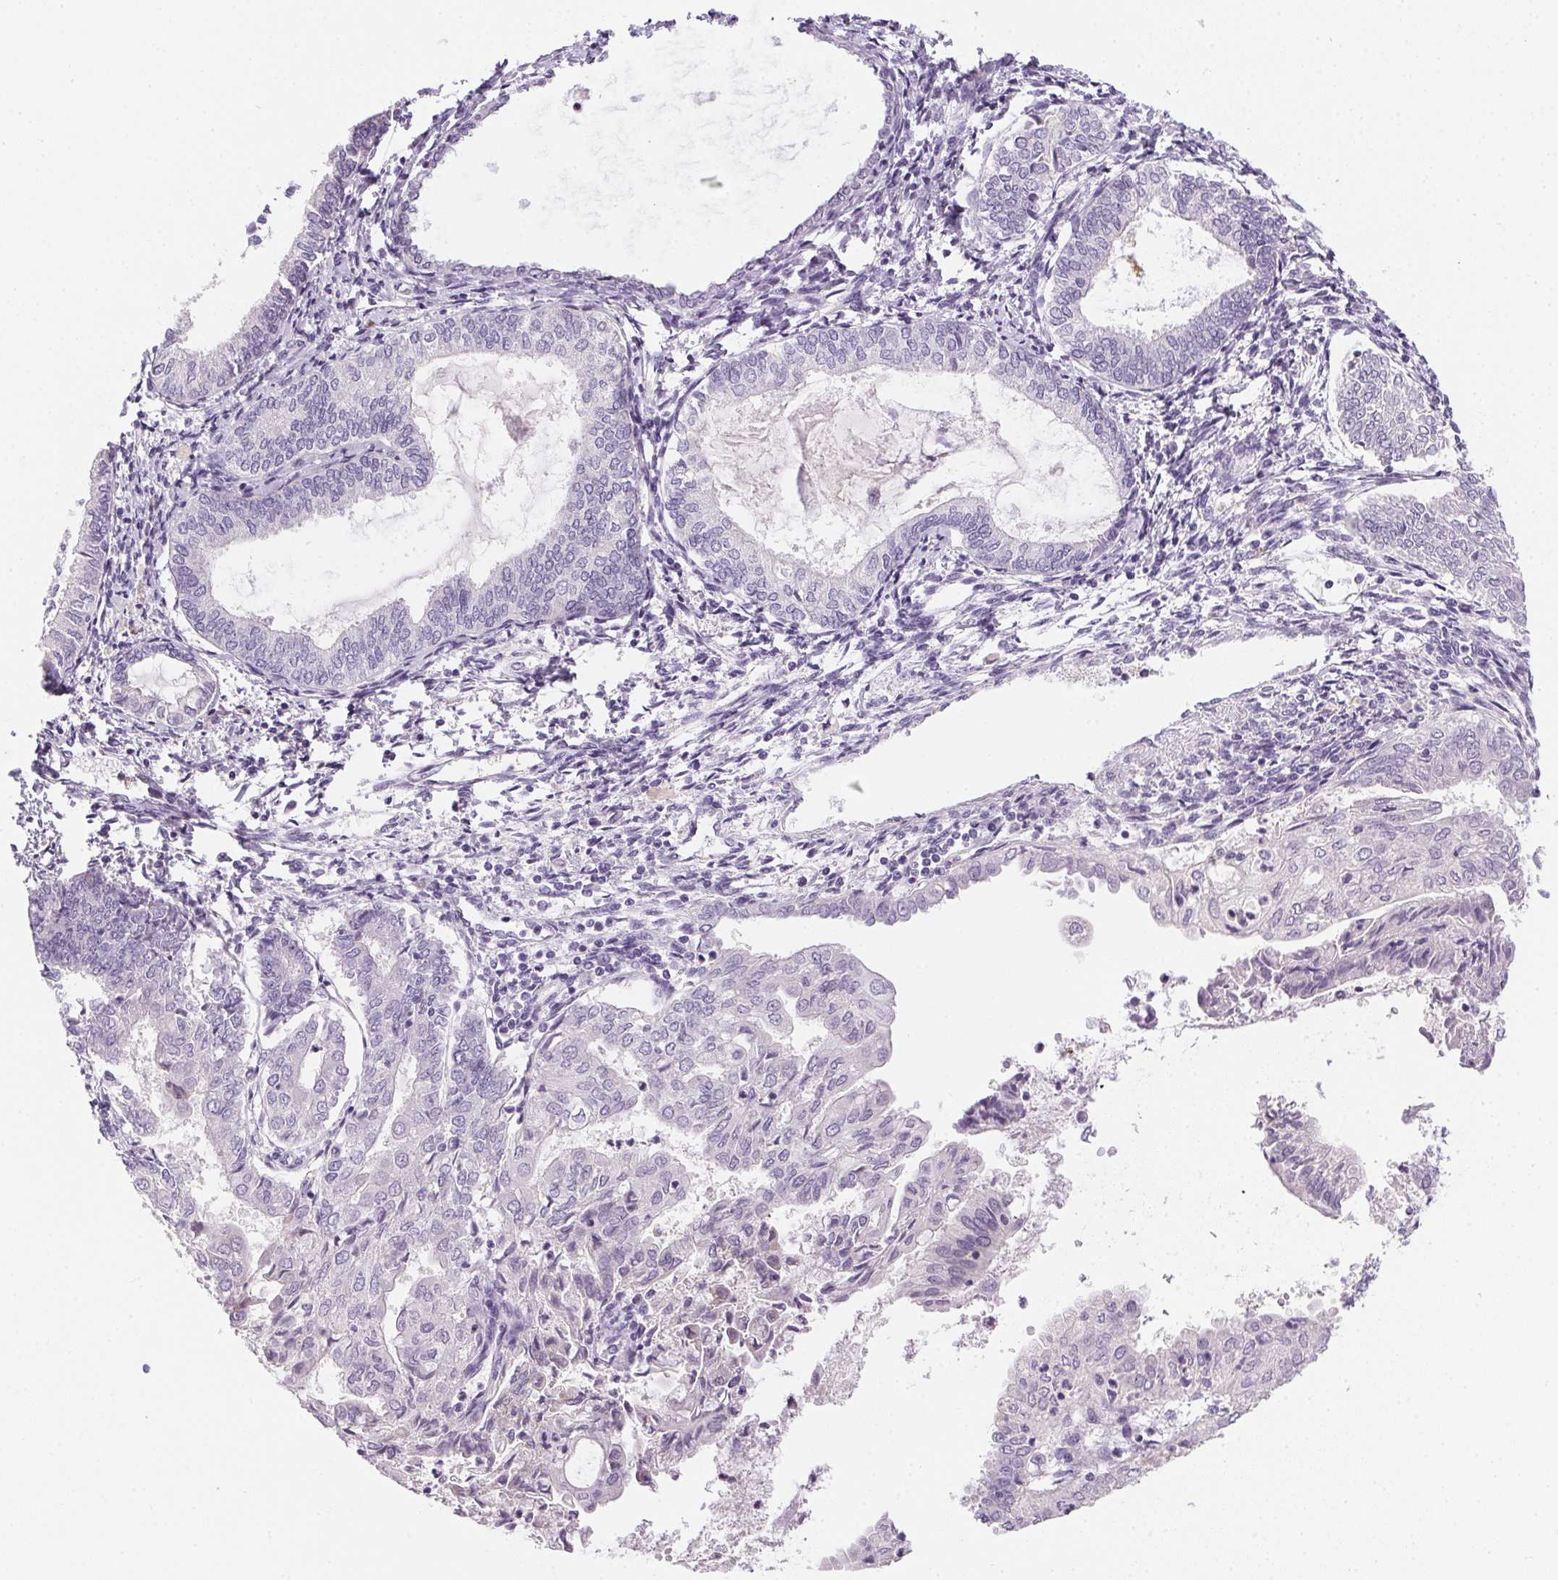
{"staining": {"intensity": "negative", "quantity": "none", "location": "none"}, "tissue": "endometrial cancer", "cell_type": "Tumor cells", "image_type": "cancer", "snomed": [{"axis": "morphology", "description": "Adenocarcinoma, NOS"}, {"axis": "topography", "description": "Endometrium"}], "caption": "This is an immunohistochemistry (IHC) image of endometrial cancer (adenocarcinoma). There is no staining in tumor cells.", "gene": "GSDMC", "patient": {"sex": "female", "age": 68}}